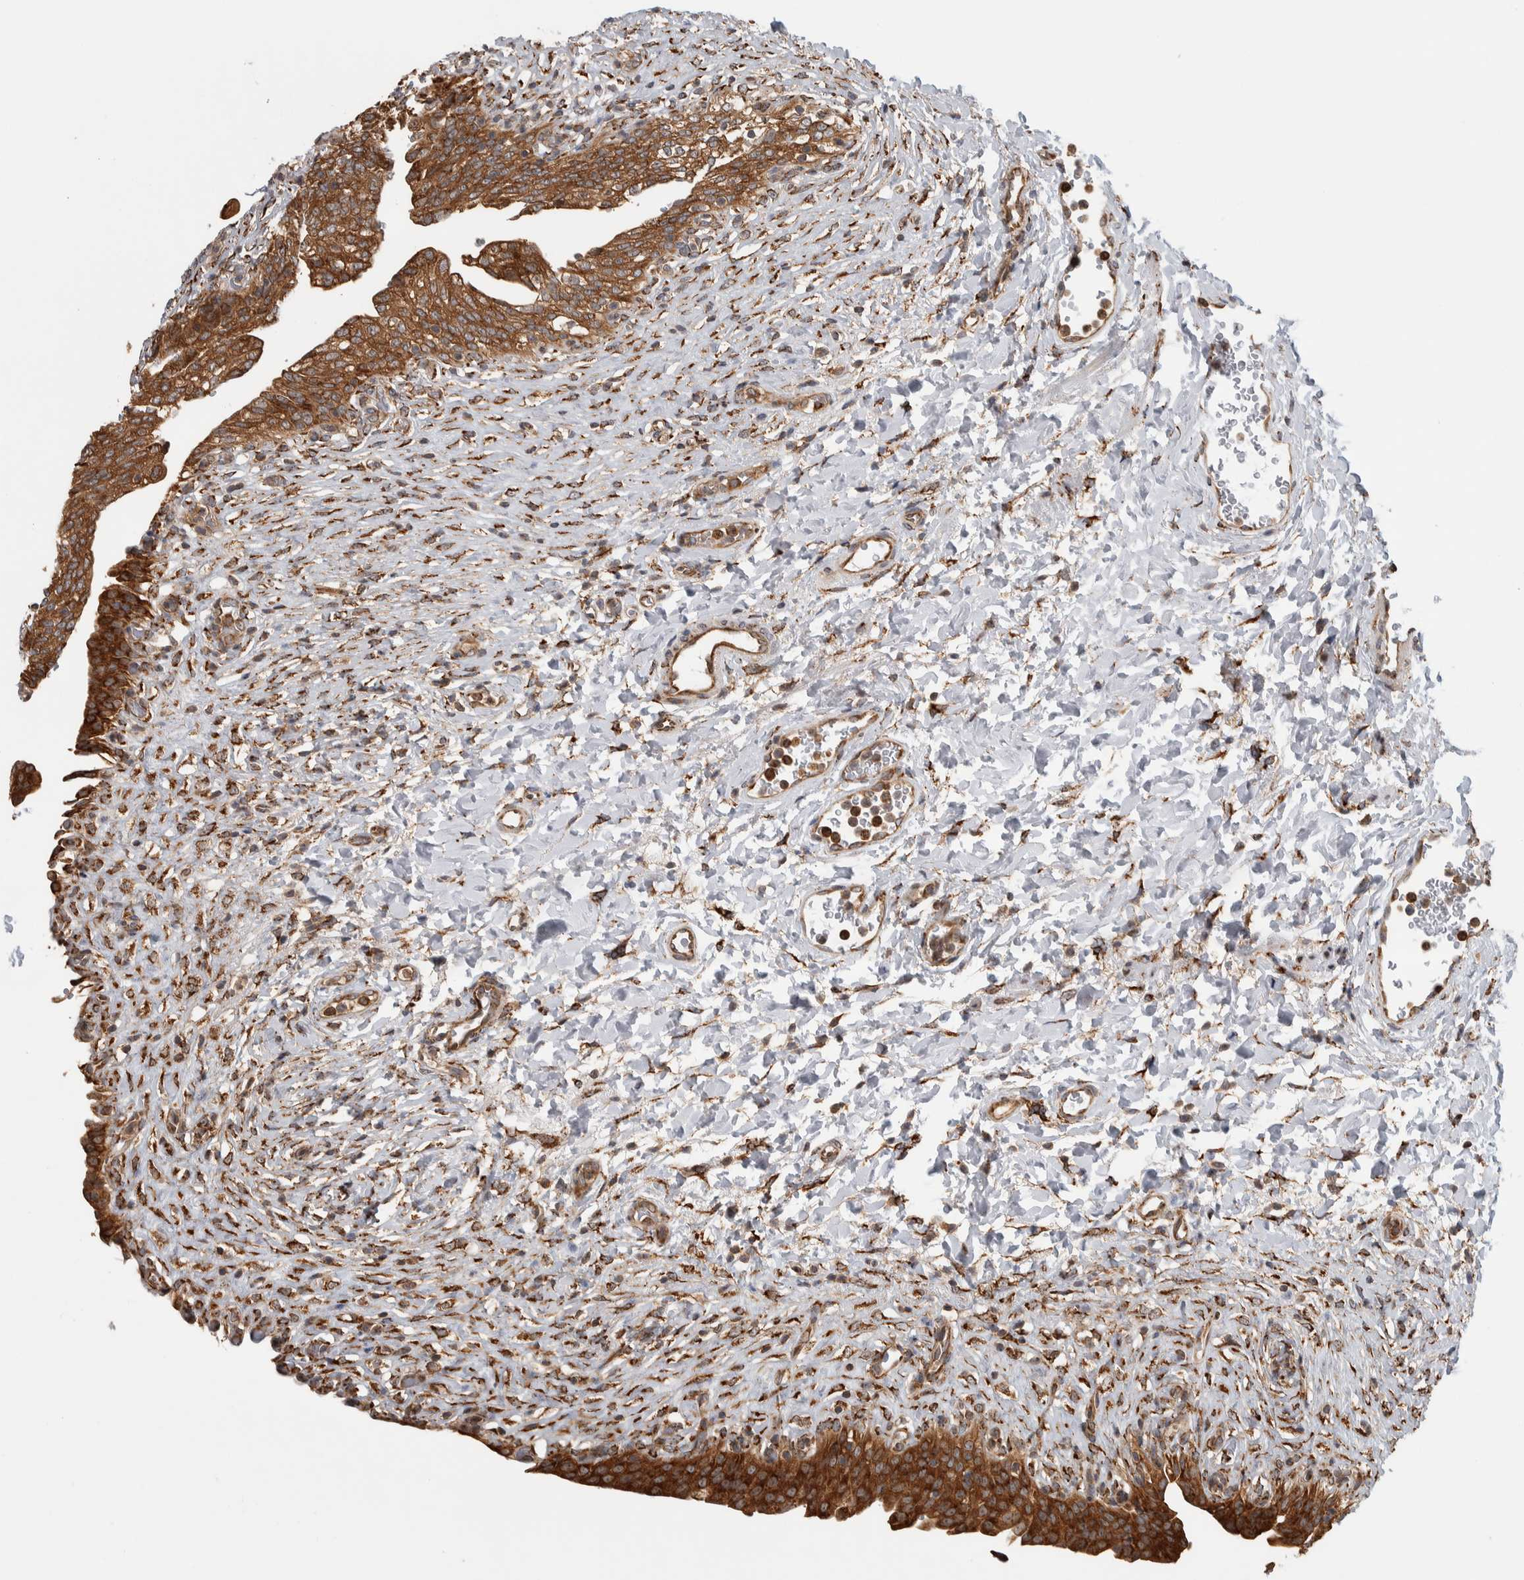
{"staining": {"intensity": "strong", "quantity": ">75%", "location": "cytoplasmic/membranous"}, "tissue": "urinary bladder", "cell_type": "Urothelial cells", "image_type": "normal", "snomed": [{"axis": "morphology", "description": "Urothelial carcinoma, High grade"}, {"axis": "topography", "description": "Urinary bladder"}], "caption": "This photomicrograph shows normal urinary bladder stained with immunohistochemistry (IHC) to label a protein in brown. The cytoplasmic/membranous of urothelial cells show strong positivity for the protein. Nuclei are counter-stained blue.", "gene": "EIF3H", "patient": {"sex": "male", "age": 46}}